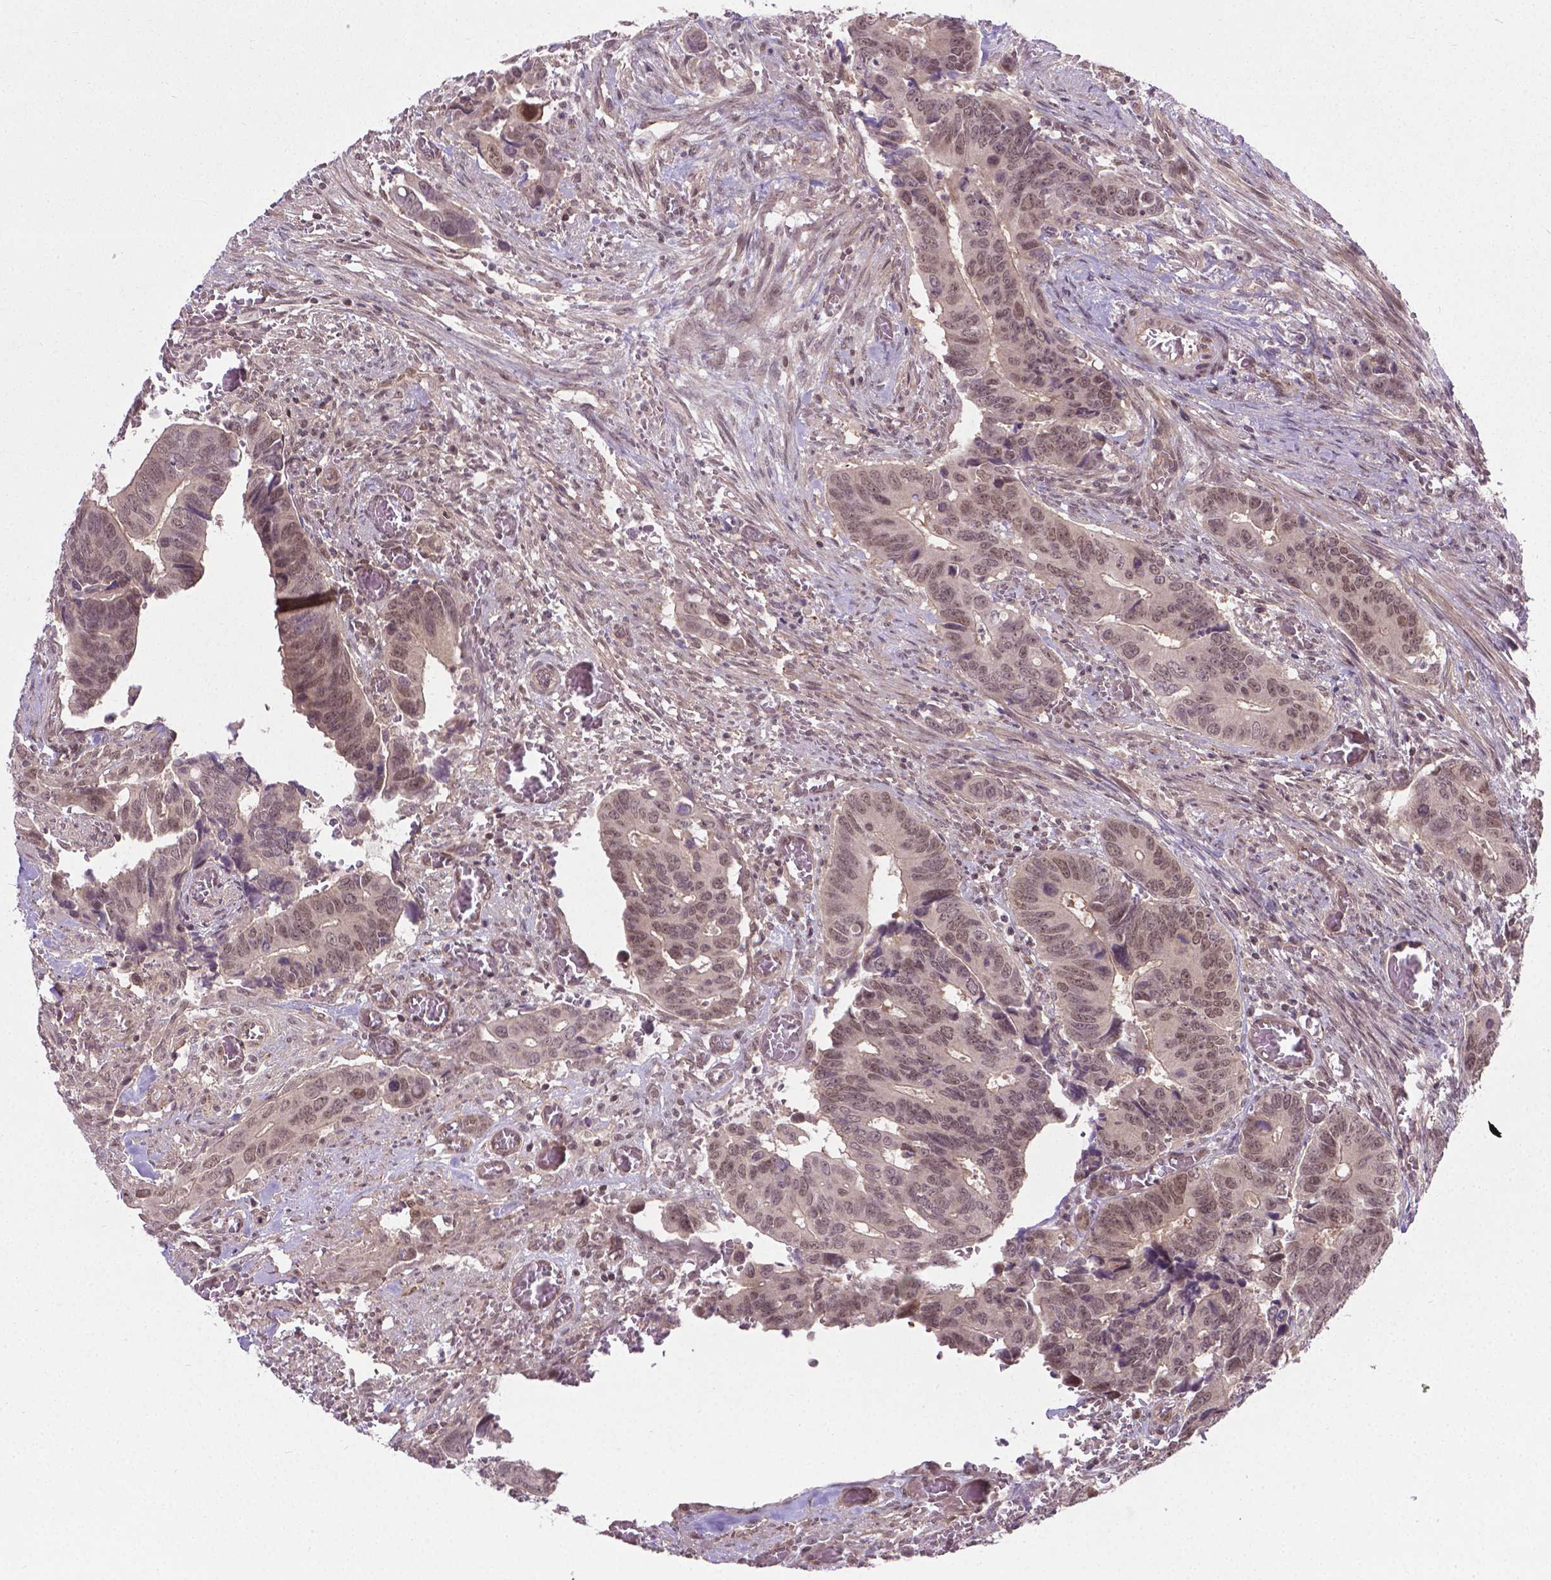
{"staining": {"intensity": "moderate", "quantity": "25%-75%", "location": "cytoplasmic/membranous,nuclear"}, "tissue": "colorectal cancer", "cell_type": "Tumor cells", "image_type": "cancer", "snomed": [{"axis": "morphology", "description": "Adenocarcinoma, NOS"}, {"axis": "topography", "description": "Colon"}], "caption": "Colorectal adenocarcinoma tissue reveals moderate cytoplasmic/membranous and nuclear positivity in about 25%-75% of tumor cells, visualized by immunohistochemistry.", "gene": "ANKRD54", "patient": {"sex": "male", "age": 49}}